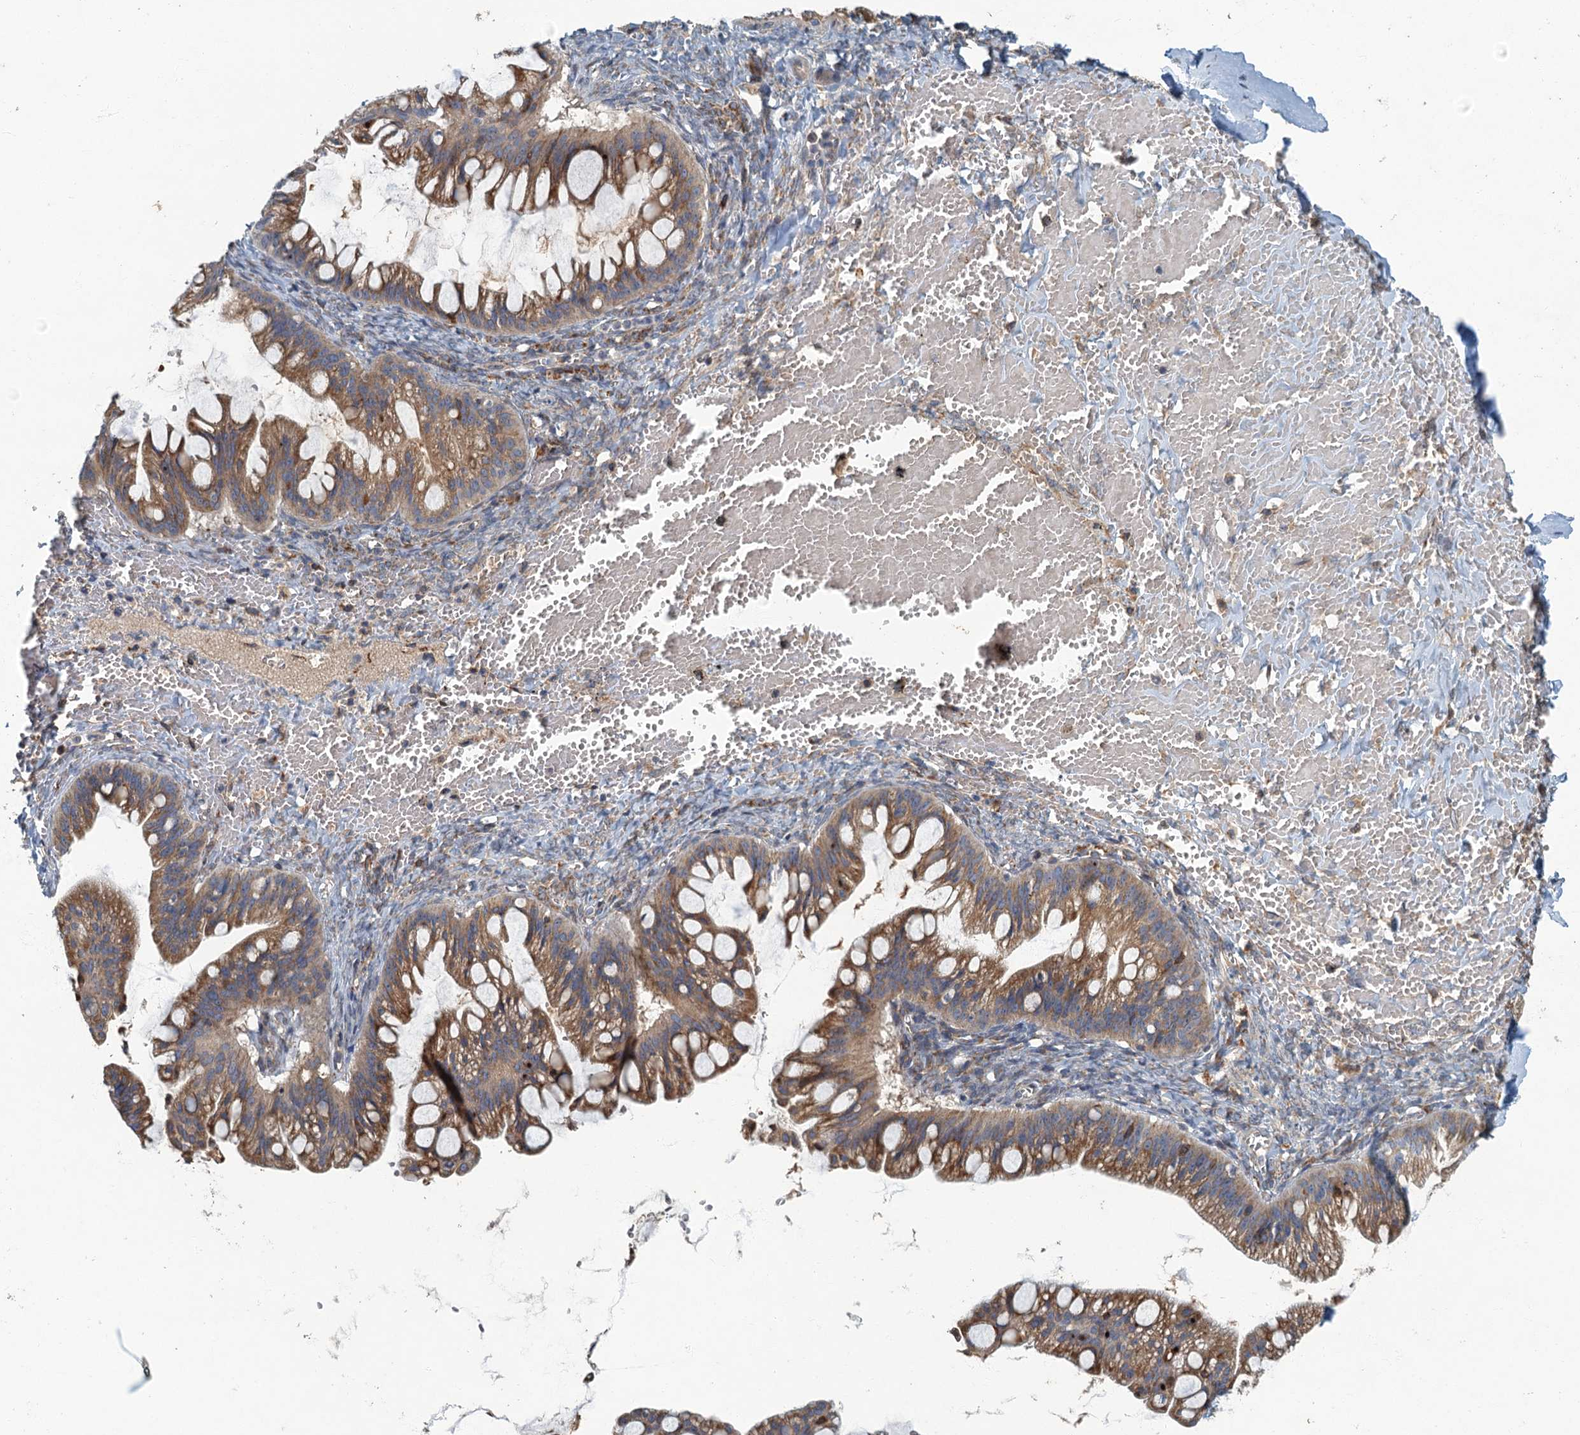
{"staining": {"intensity": "moderate", "quantity": ">75%", "location": "cytoplasmic/membranous"}, "tissue": "ovarian cancer", "cell_type": "Tumor cells", "image_type": "cancer", "snomed": [{"axis": "morphology", "description": "Cystadenocarcinoma, mucinous, NOS"}, {"axis": "topography", "description": "Ovary"}], "caption": "The histopathology image reveals staining of ovarian mucinous cystadenocarcinoma, revealing moderate cytoplasmic/membranous protein expression (brown color) within tumor cells.", "gene": "SPDYC", "patient": {"sex": "female", "age": 73}}